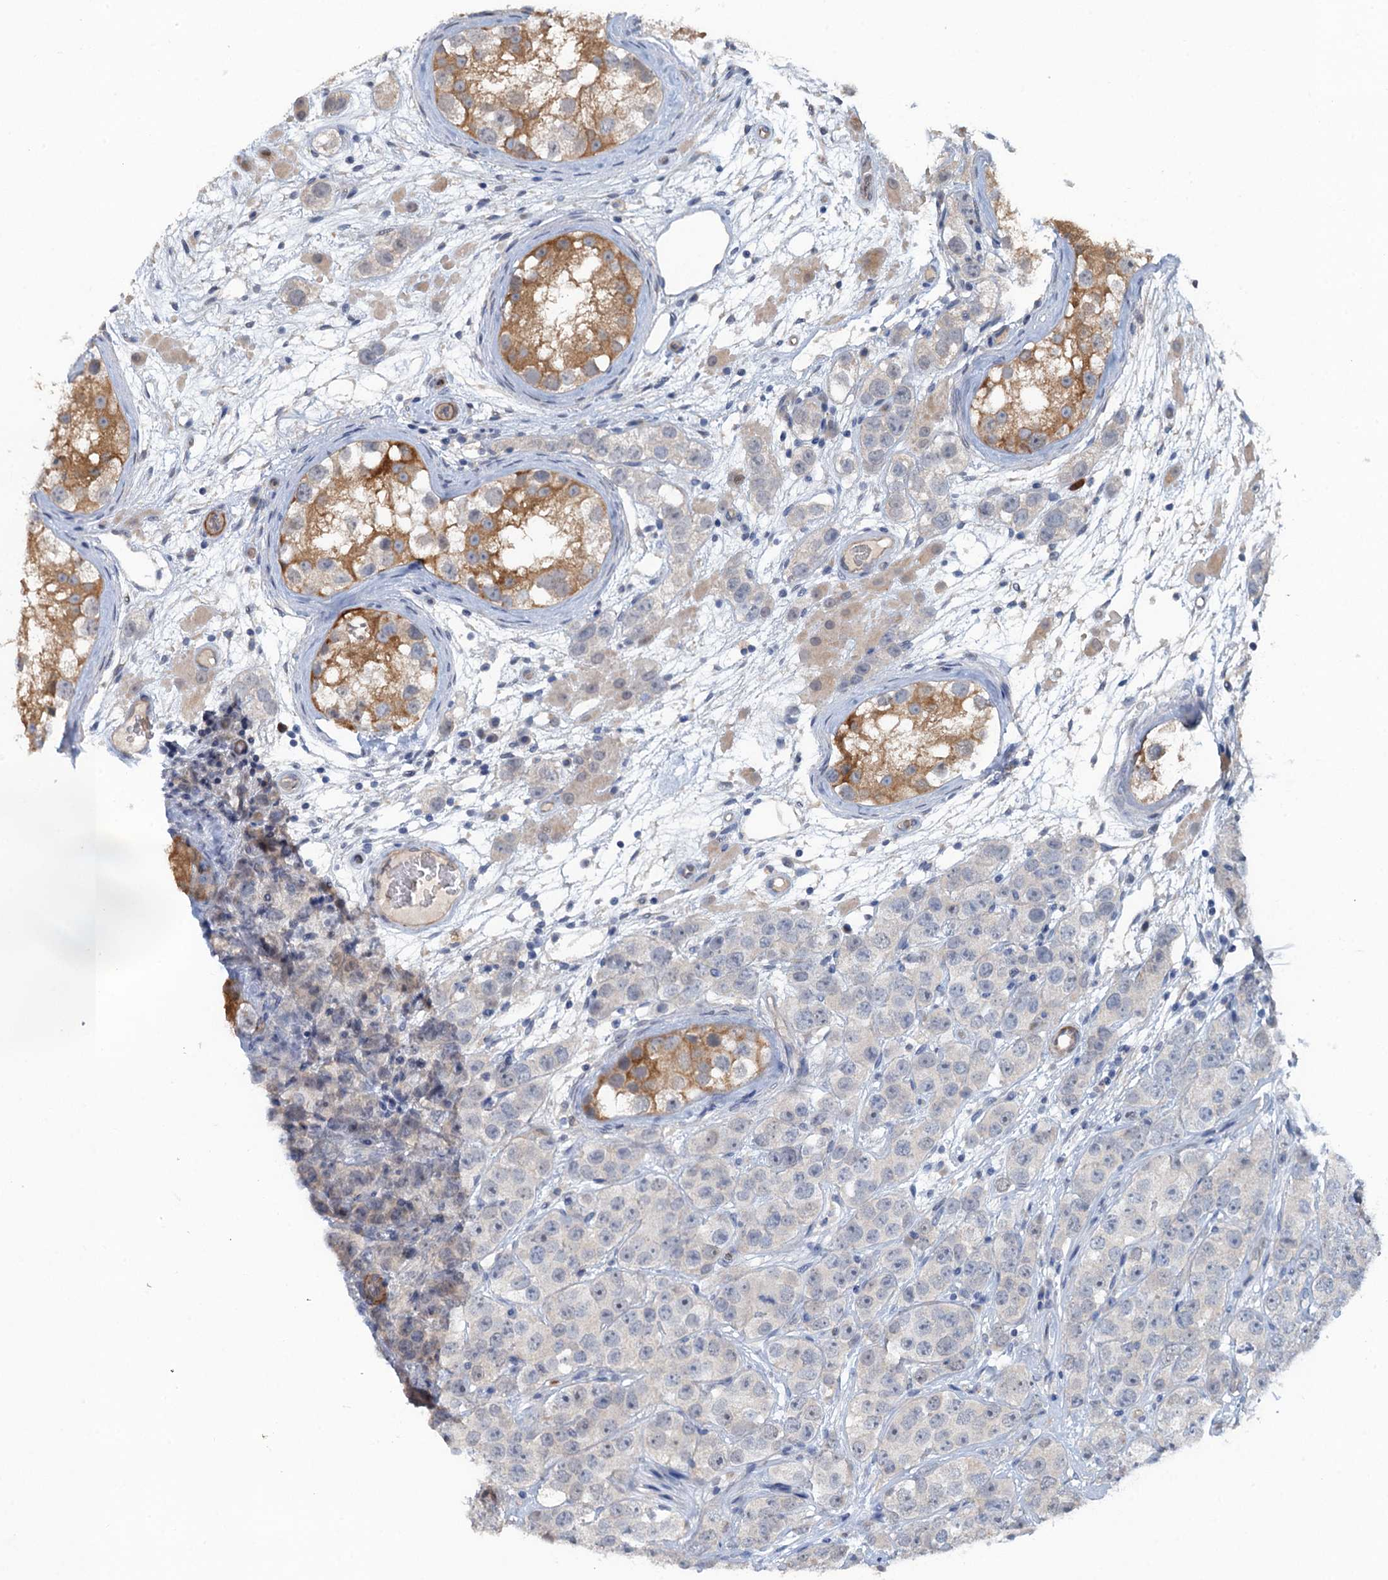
{"staining": {"intensity": "negative", "quantity": "none", "location": "none"}, "tissue": "testis cancer", "cell_type": "Tumor cells", "image_type": "cancer", "snomed": [{"axis": "morphology", "description": "Seminoma, NOS"}, {"axis": "topography", "description": "Testis"}], "caption": "Testis cancer (seminoma) was stained to show a protein in brown. There is no significant staining in tumor cells. The staining was performed using DAB to visualize the protein expression in brown, while the nuclei were stained in blue with hematoxylin (Magnification: 20x).", "gene": "MYO16", "patient": {"sex": "male", "age": 28}}